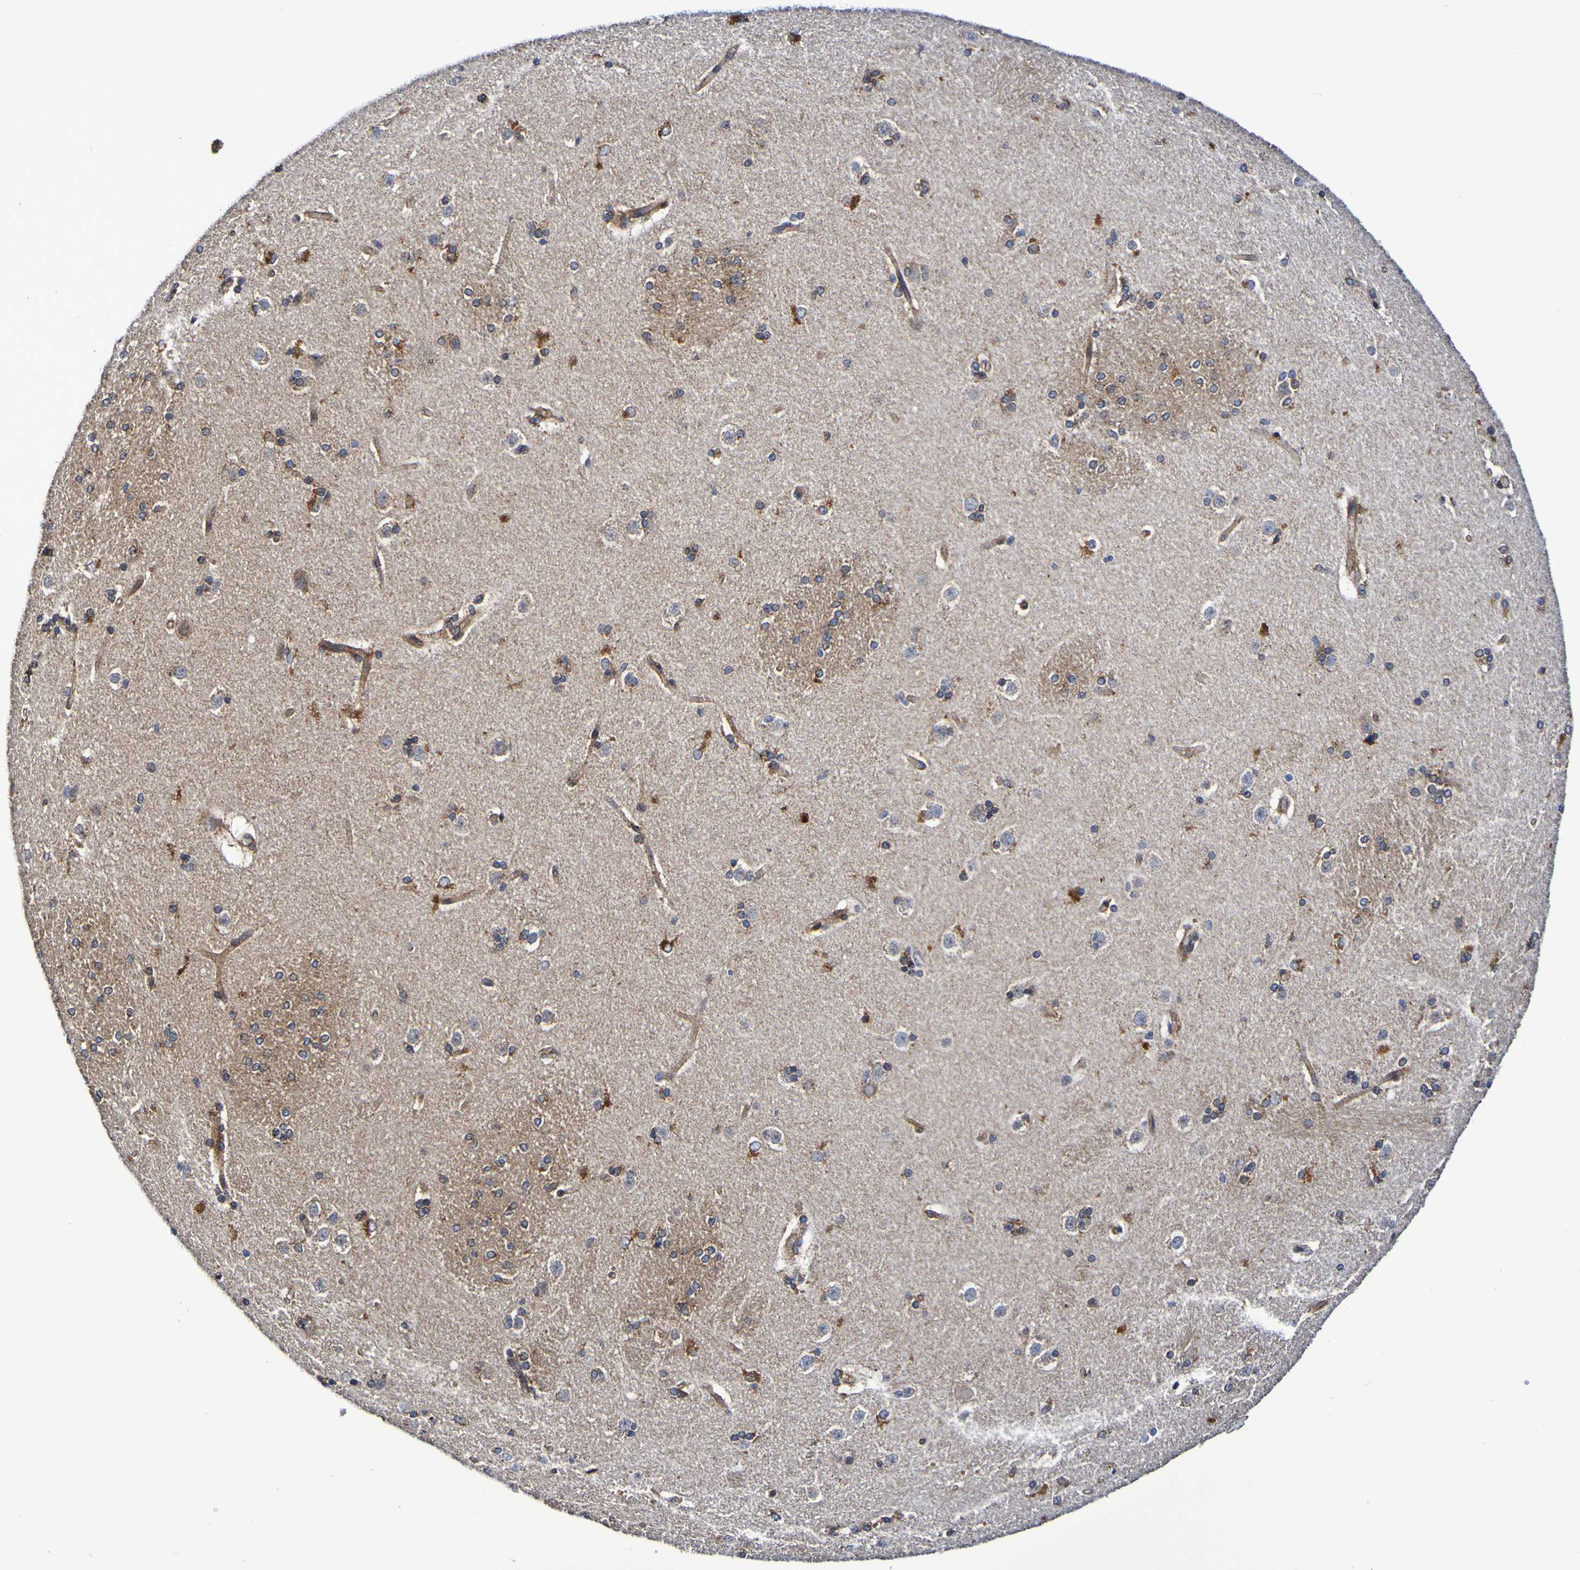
{"staining": {"intensity": "moderate", "quantity": "<25%", "location": "cytoplasmic/membranous"}, "tissue": "caudate", "cell_type": "Glial cells", "image_type": "normal", "snomed": [{"axis": "morphology", "description": "Normal tissue, NOS"}, {"axis": "topography", "description": "Lateral ventricle wall"}], "caption": "A high-resolution histopathology image shows immunohistochemistry (IHC) staining of normal caudate, which demonstrates moderate cytoplasmic/membranous expression in approximately <25% of glial cells. Immunohistochemistry stains the protein of interest in brown and the nuclei are stained blue.", "gene": "GJB1", "patient": {"sex": "female", "age": 19}}